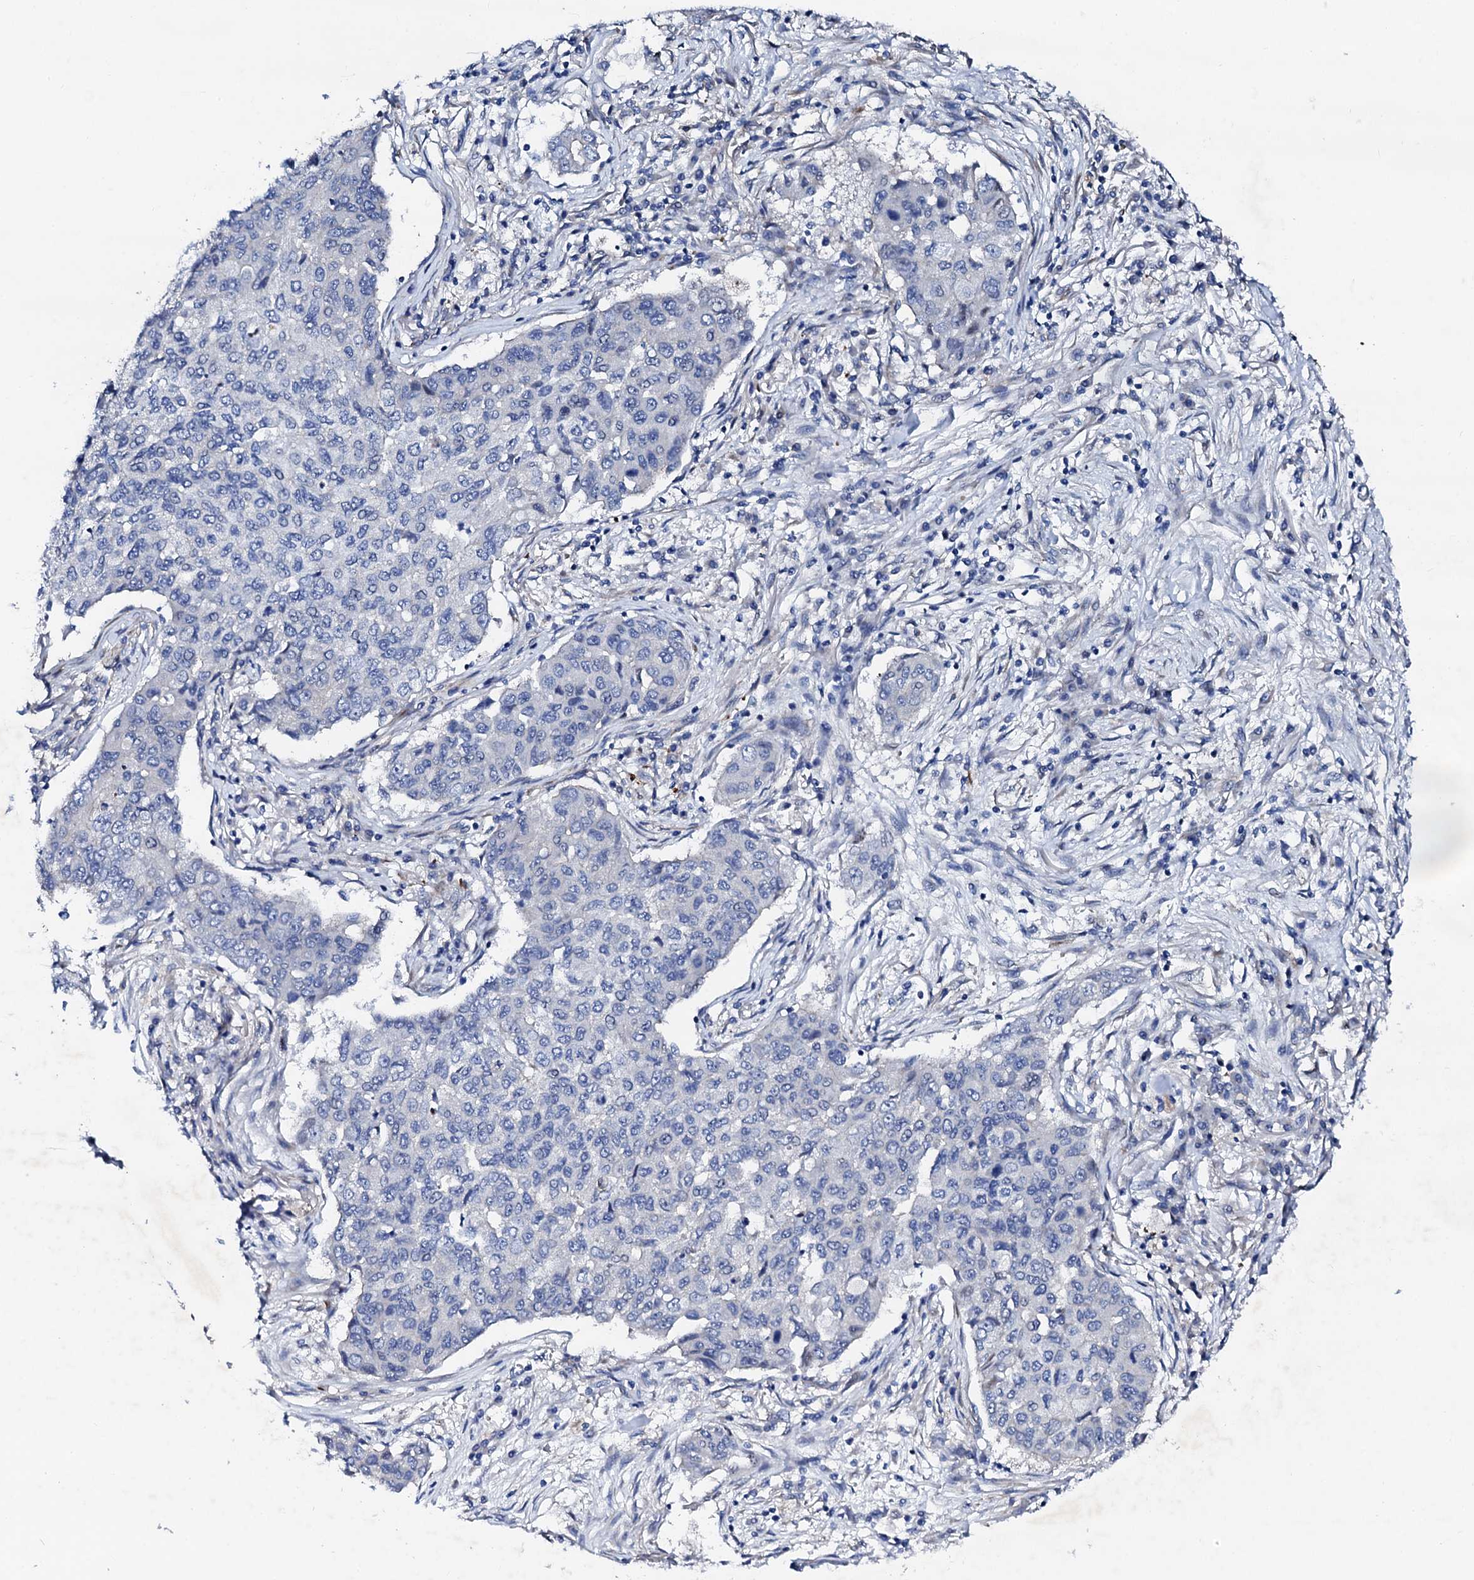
{"staining": {"intensity": "negative", "quantity": "none", "location": "none"}, "tissue": "lung cancer", "cell_type": "Tumor cells", "image_type": "cancer", "snomed": [{"axis": "morphology", "description": "Squamous cell carcinoma, NOS"}, {"axis": "topography", "description": "Lung"}], "caption": "A high-resolution histopathology image shows immunohistochemistry (IHC) staining of lung cancer (squamous cell carcinoma), which exhibits no significant positivity in tumor cells.", "gene": "TRDN", "patient": {"sex": "male", "age": 74}}